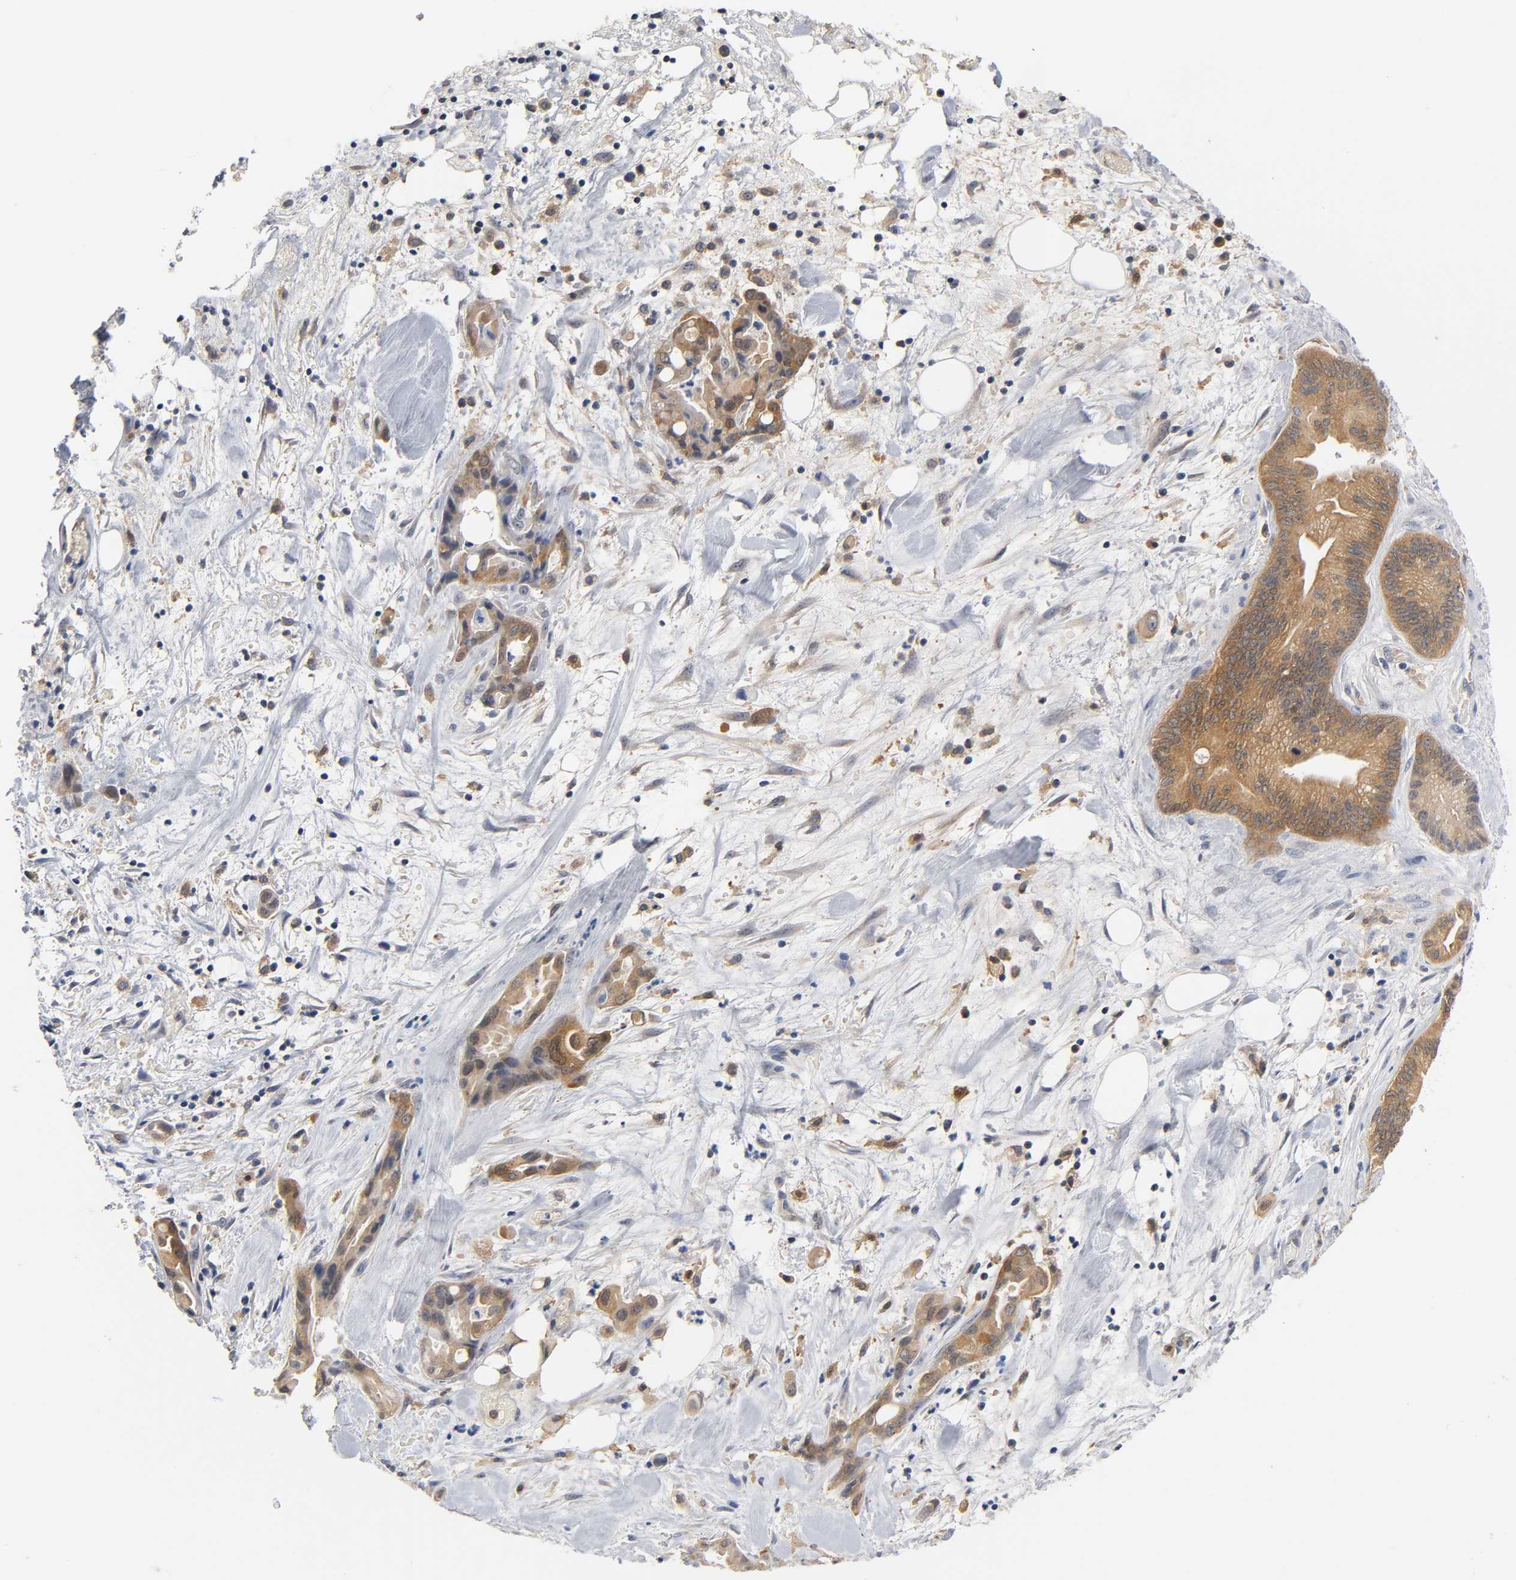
{"staining": {"intensity": "moderate", "quantity": ">75%", "location": "cytoplasmic/membranous"}, "tissue": "liver cancer", "cell_type": "Tumor cells", "image_type": "cancer", "snomed": [{"axis": "morphology", "description": "Cholangiocarcinoma"}, {"axis": "topography", "description": "Liver"}], "caption": "Cholangiocarcinoma (liver) stained for a protein reveals moderate cytoplasmic/membranous positivity in tumor cells.", "gene": "FYN", "patient": {"sex": "female", "age": 68}}